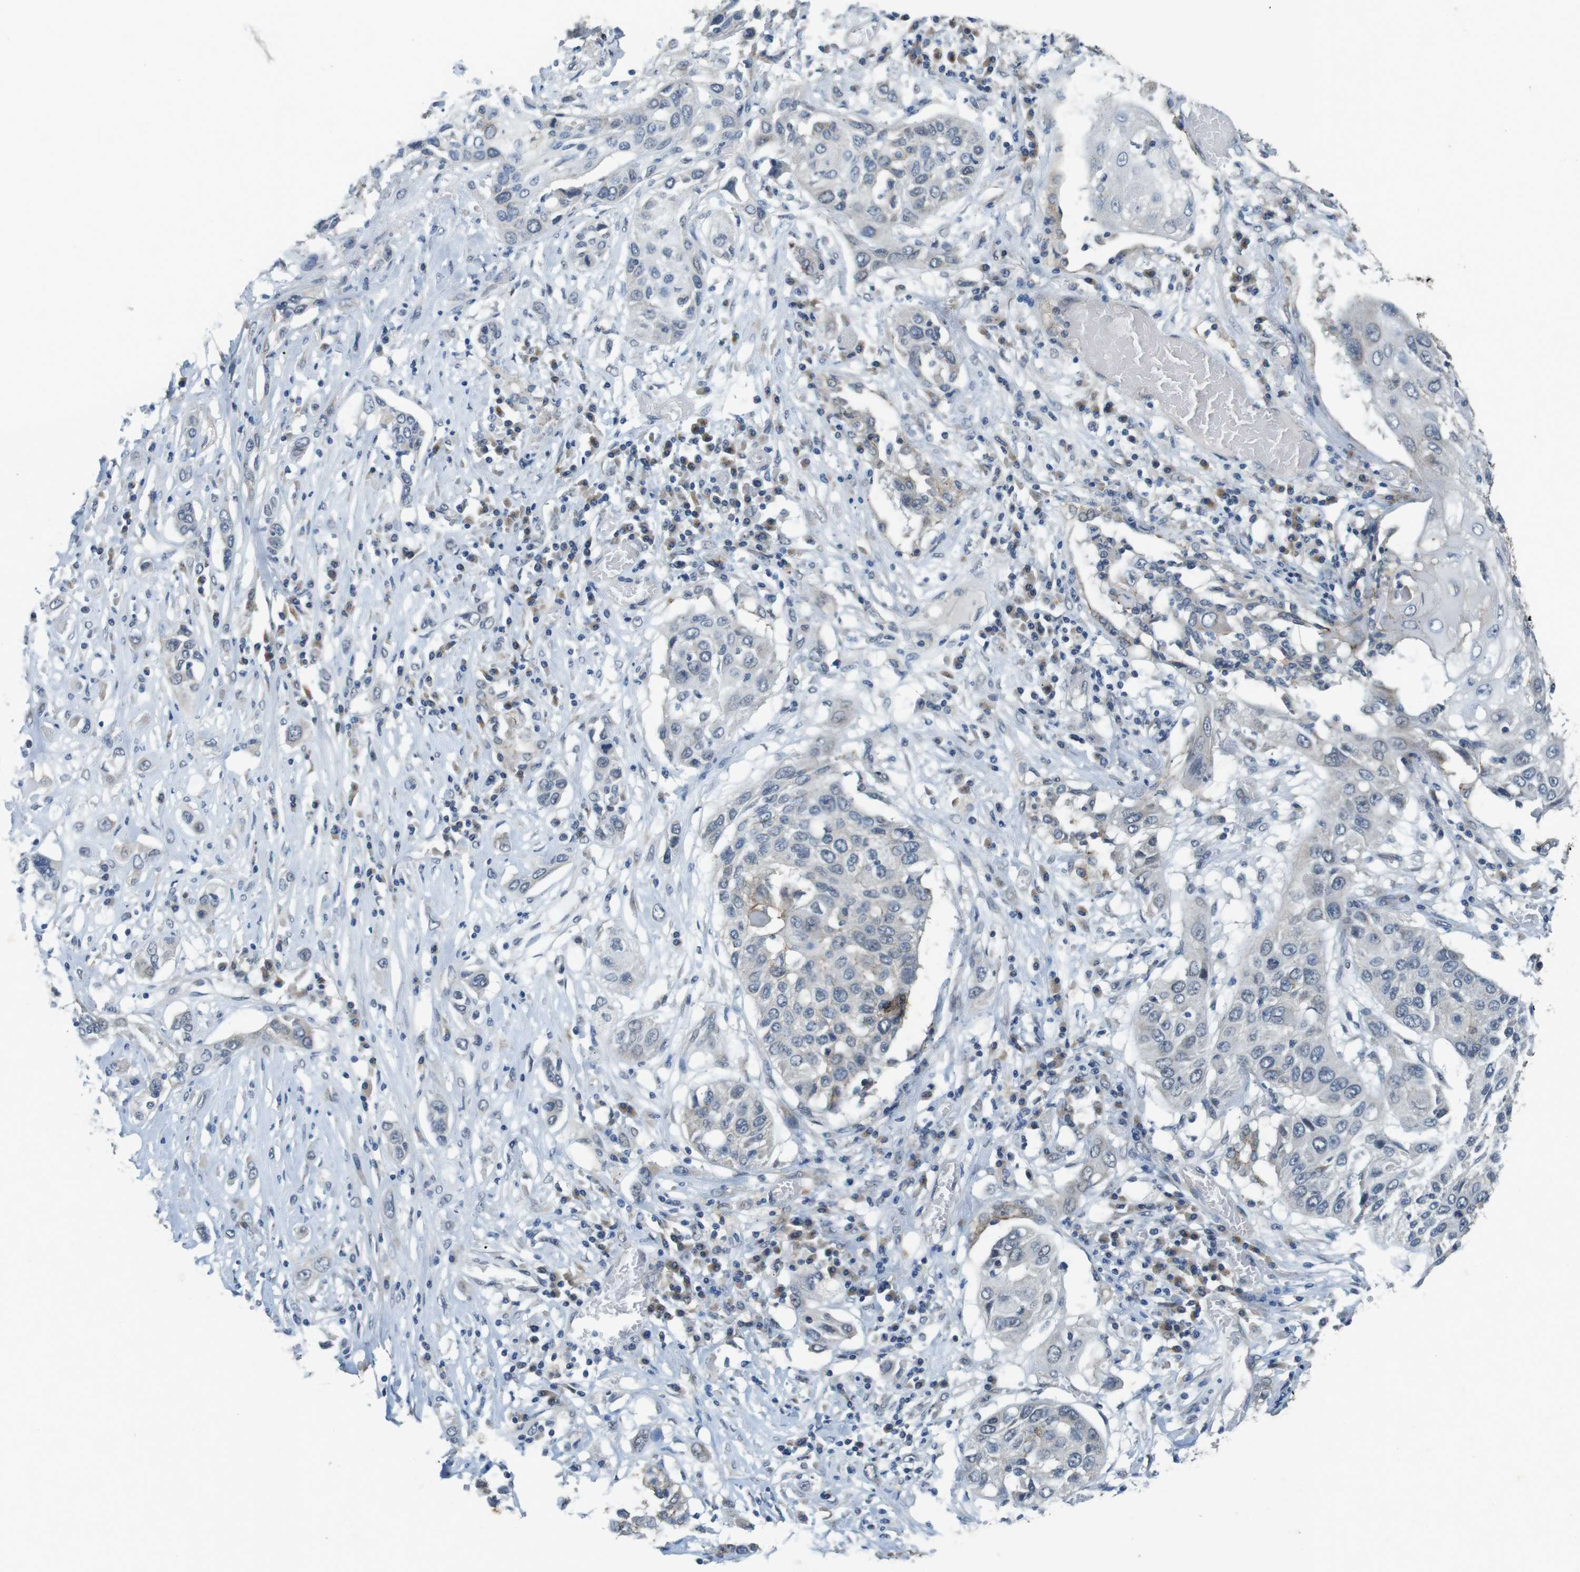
{"staining": {"intensity": "negative", "quantity": "none", "location": "none"}, "tissue": "lung cancer", "cell_type": "Tumor cells", "image_type": "cancer", "snomed": [{"axis": "morphology", "description": "Squamous cell carcinoma, NOS"}, {"axis": "topography", "description": "Lung"}], "caption": "Lung squamous cell carcinoma was stained to show a protein in brown. There is no significant staining in tumor cells. The staining is performed using DAB brown chromogen with nuclei counter-stained in using hematoxylin.", "gene": "CLDN7", "patient": {"sex": "male", "age": 71}}